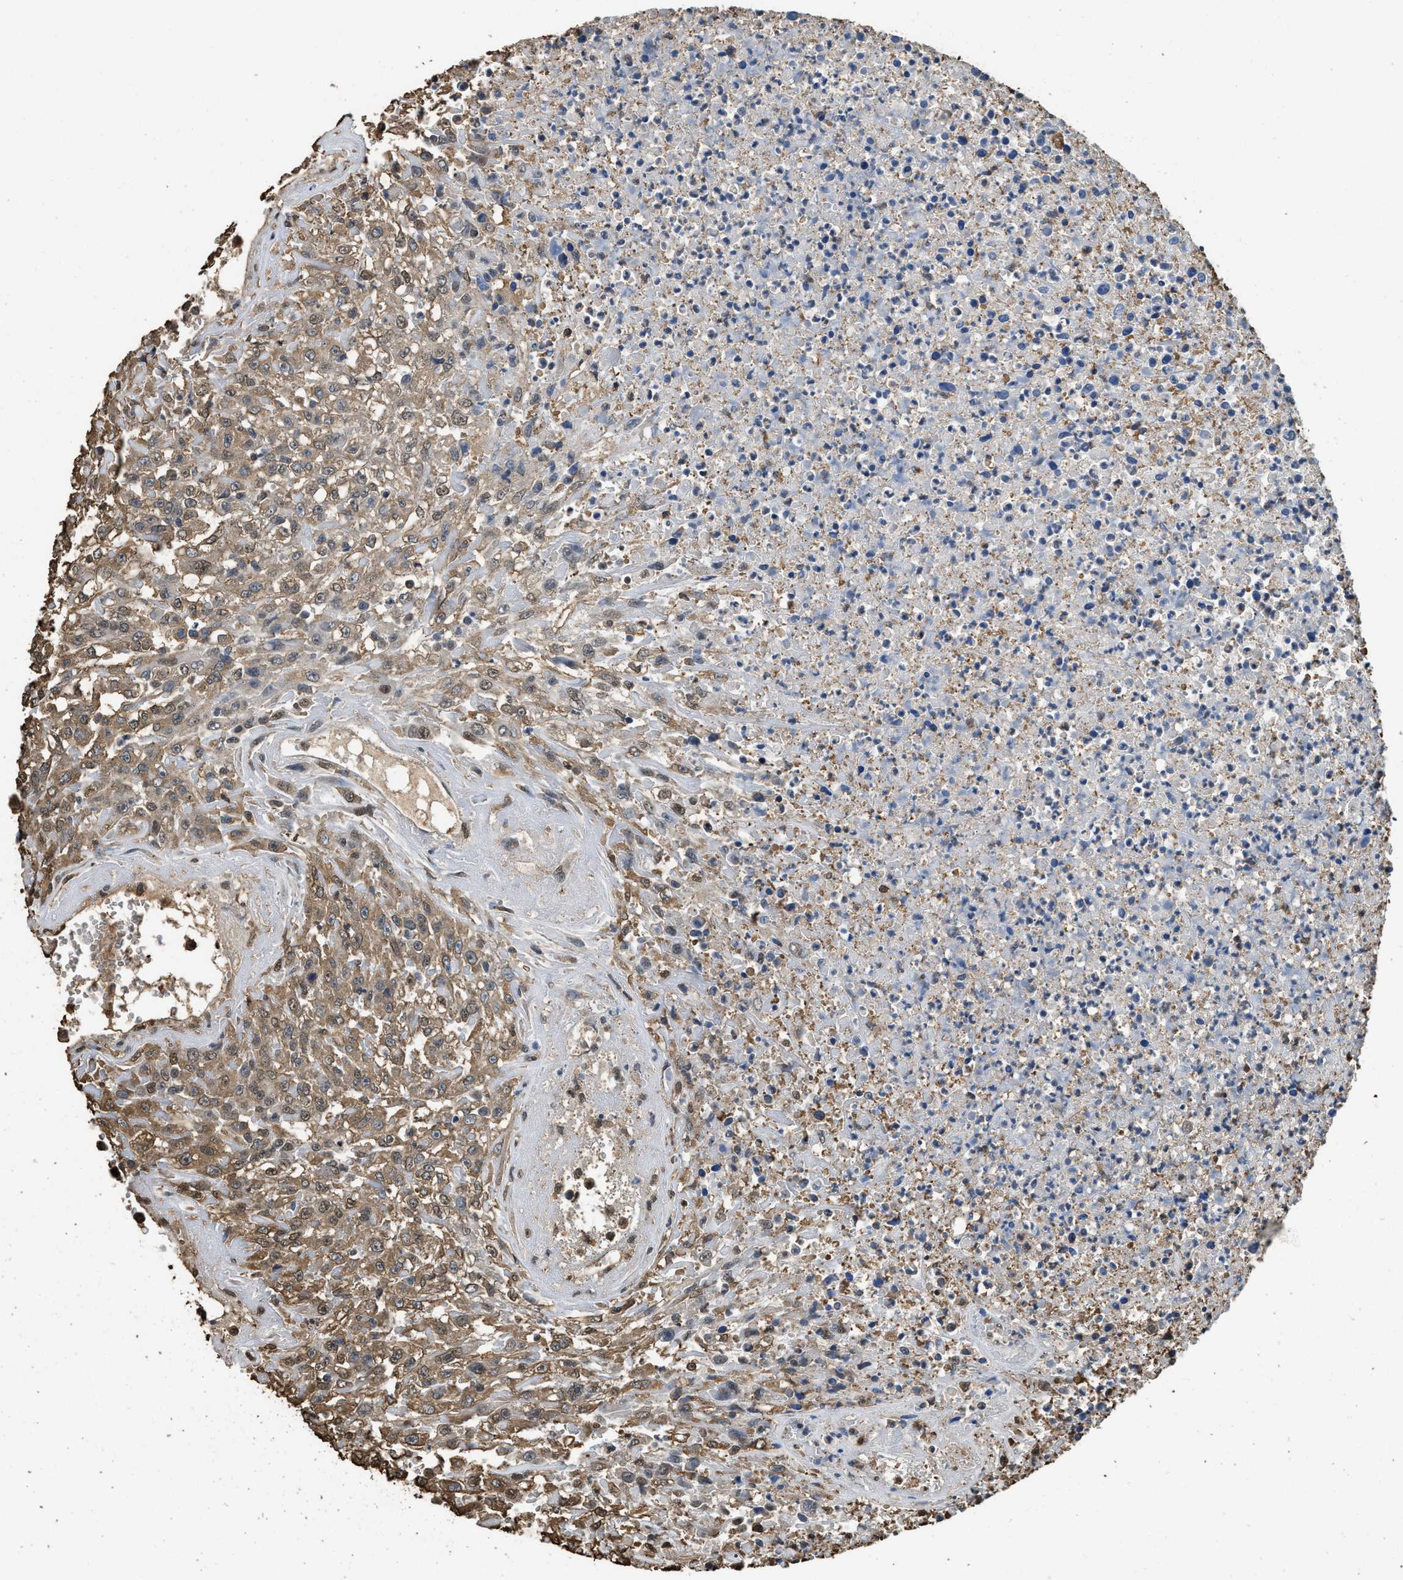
{"staining": {"intensity": "moderate", "quantity": ">75%", "location": "cytoplasmic/membranous"}, "tissue": "urothelial cancer", "cell_type": "Tumor cells", "image_type": "cancer", "snomed": [{"axis": "morphology", "description": "Urothelial carcinoma, High grade"}, {"axis": "topography", "description": "Urinary bladder"}], "caption": "A photomicrograph of urothelial carcinoma (high-grade) stained for a protein demonstrates moderate cytoplasmic/membranous brown staining in tumor cells.", "gene": "GAPDH", "patient": {"sex": "male", "age": 46}}